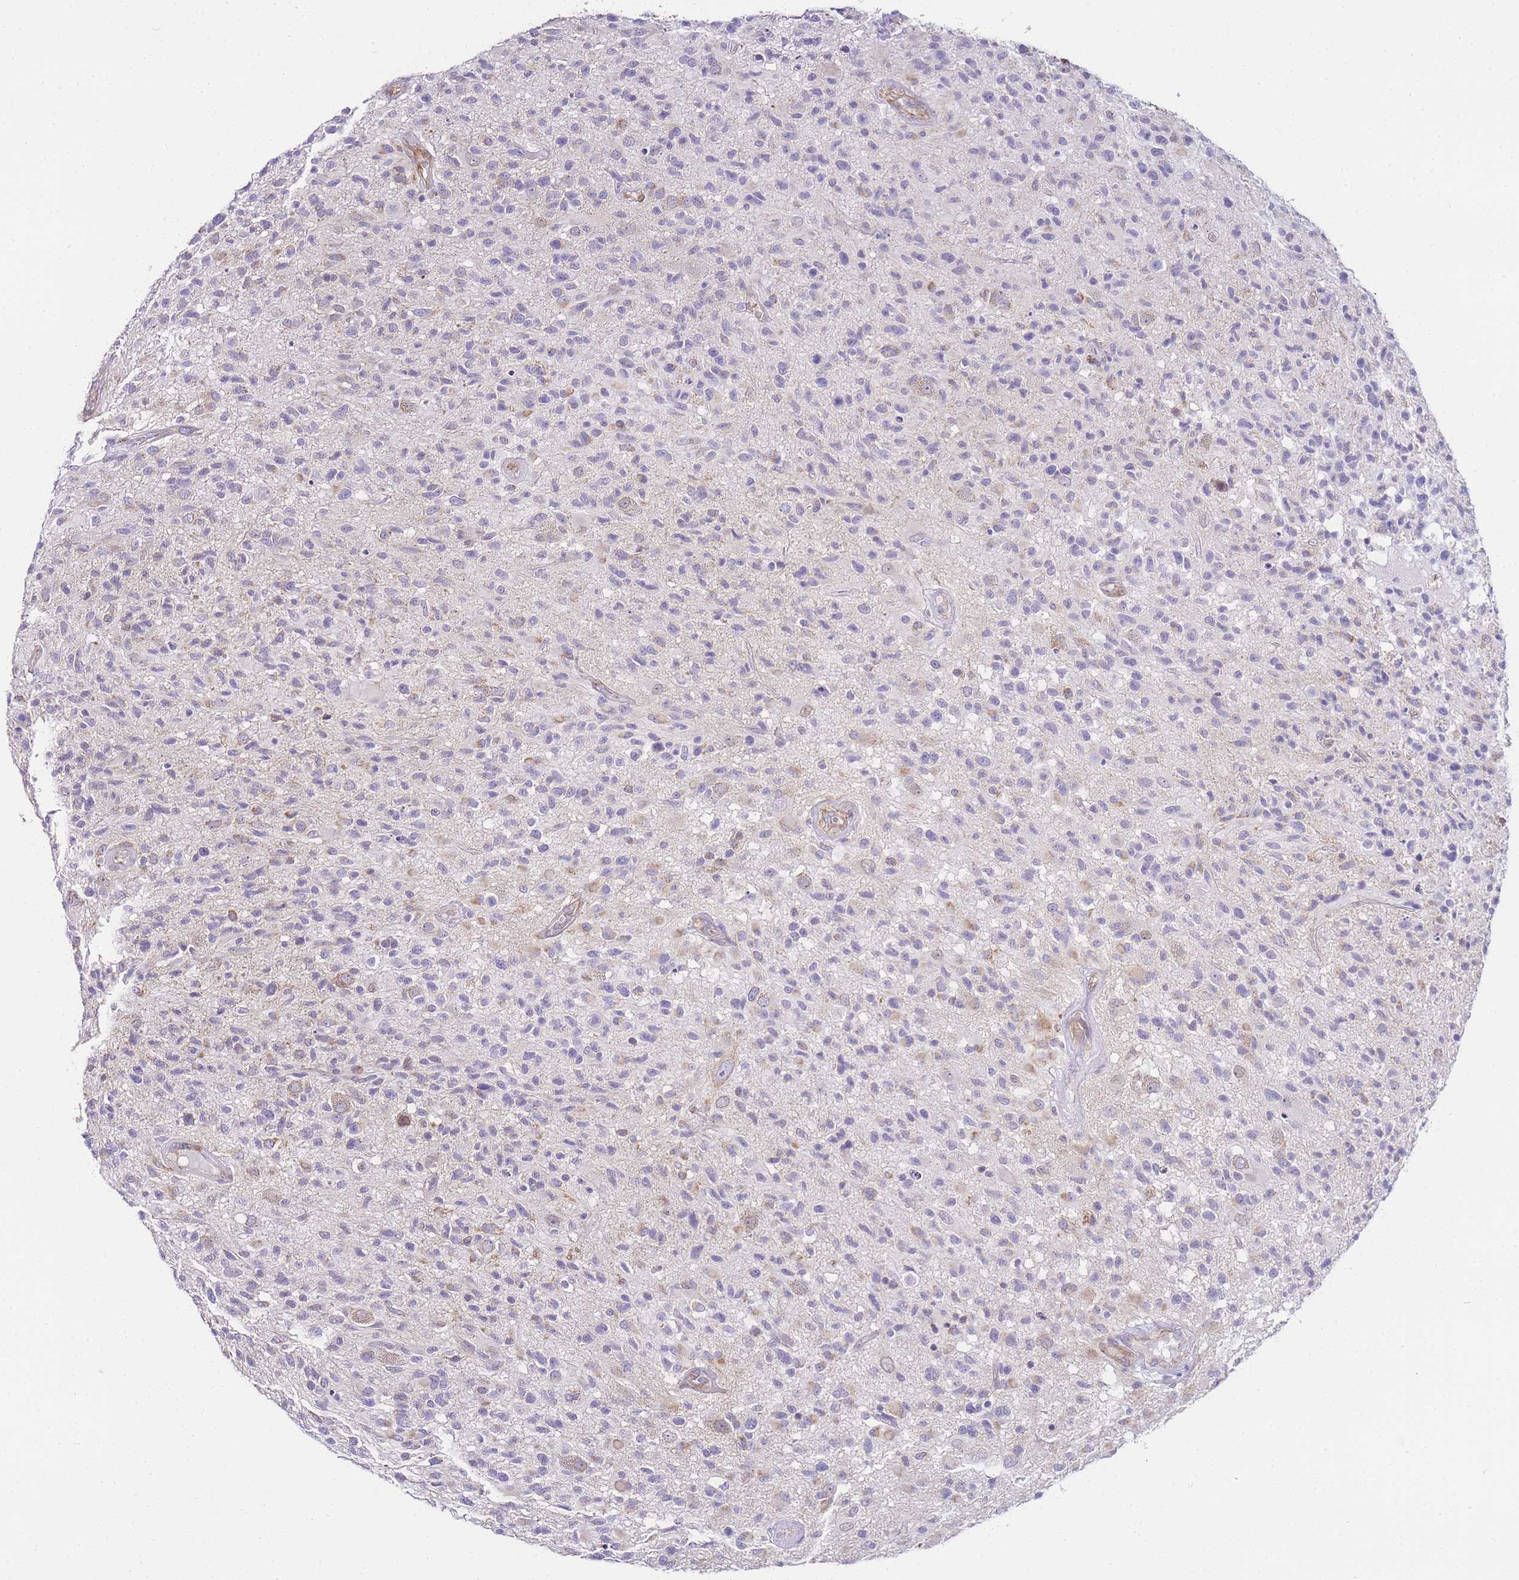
{"staining": {"intensity": "negative", "quantity": "none", "location": "none"}, "tissue": "glioma", "cell_type": "Tumor cells", "image_type": "cancer", "snomed": [{"axis": "morphology", "description": "Glioma, malignant, High grade"}, {"axis": "morphology", "description": "Glioblastoma, NOS"}, {"axis": "topography", "description": "Brain"}], "caption": "Tumor cells show no significant protein positivity in high-grade glioma (malignant). (DAB (3,3'-diaminobenzidine) immunohistochemistry (IHC) visualized using brightfield microscopy, high magnification).", "gene": "PDCD7", "patient": {"sex": "male", "age": 60}}